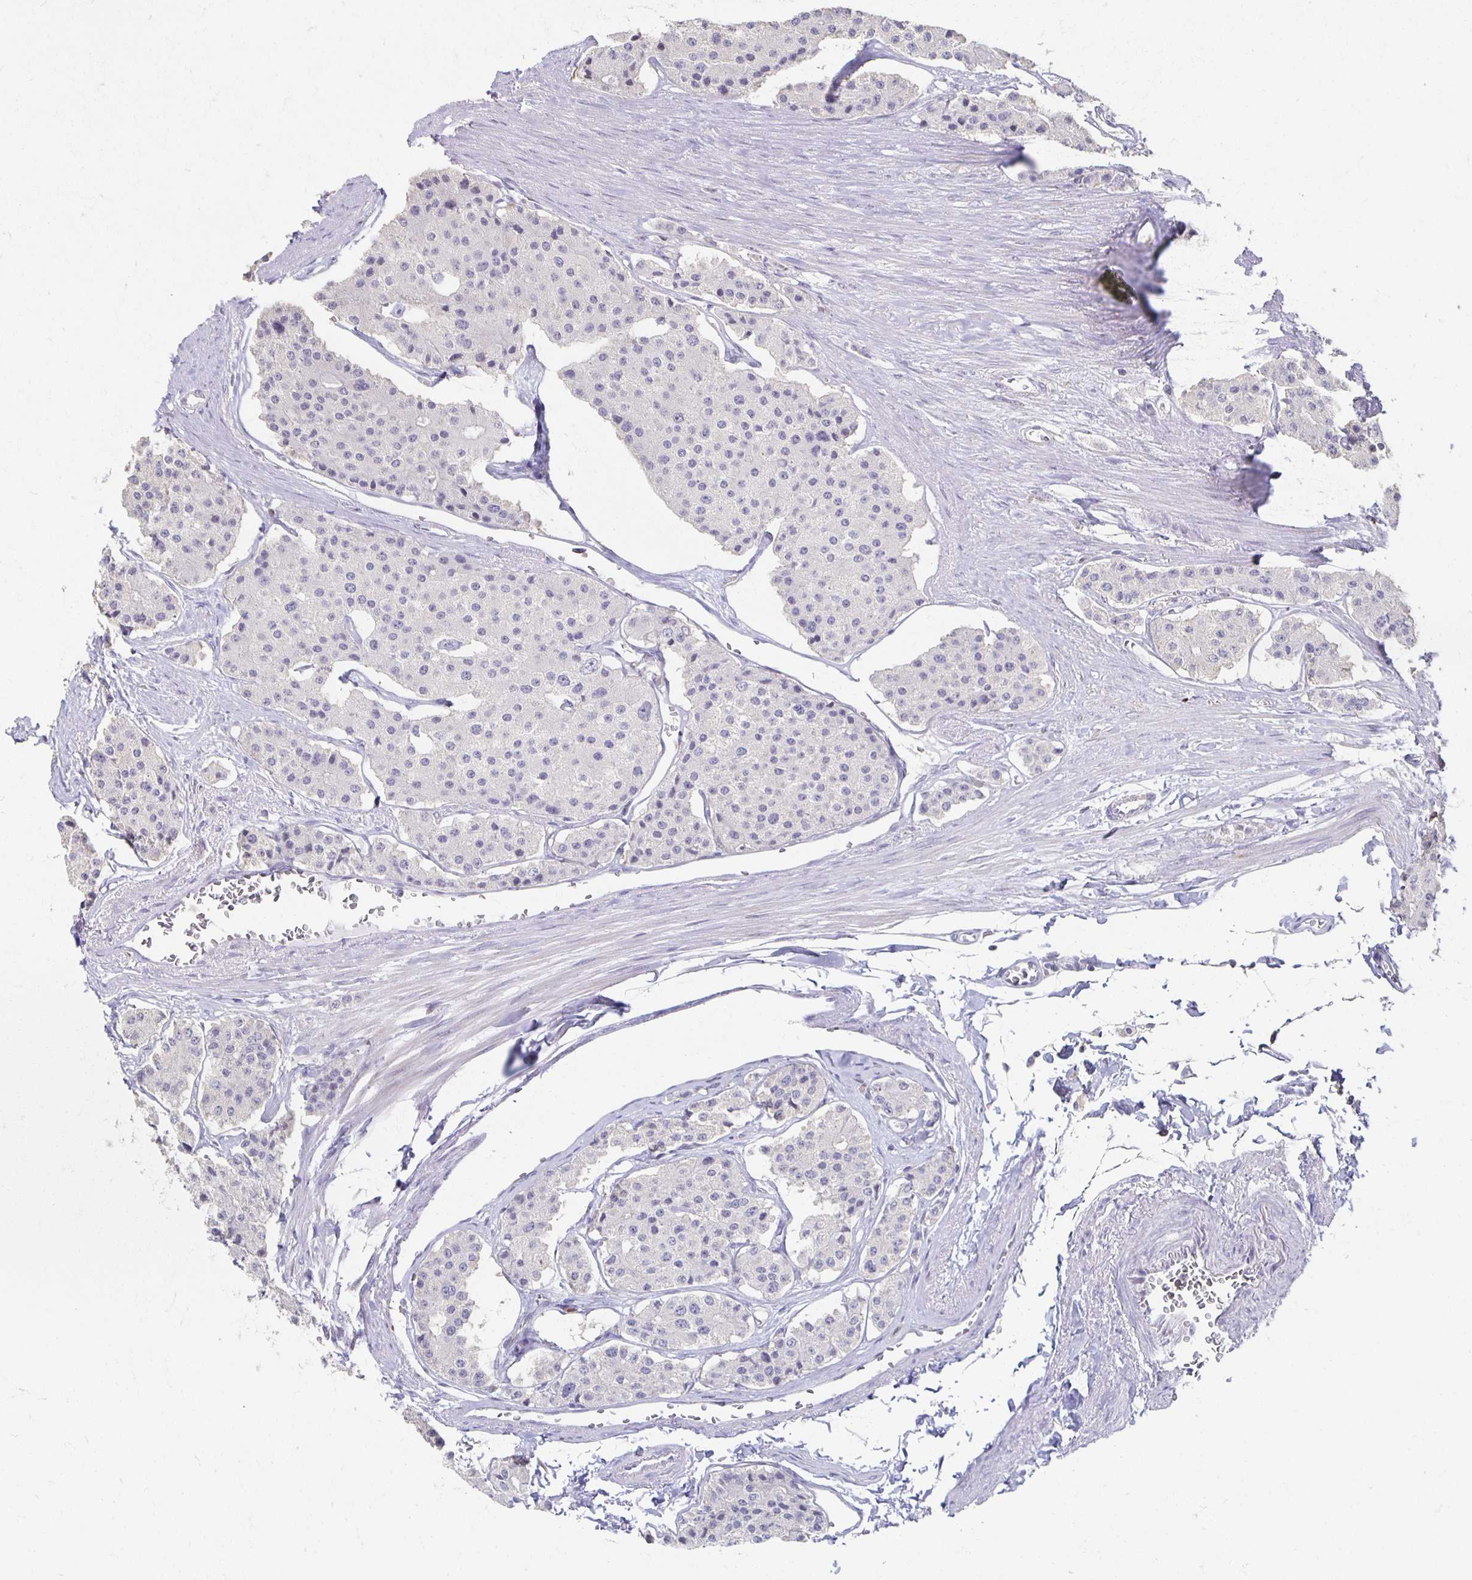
{"staining": {"intensity": "negative", "quantity": "none", "location": "none"}, "tissue": "carcinoid", "cell_type": "Tumor cells", "image_type": "cancer", "snomed": [{"axis": "morphology", "description": "Carcinoid, malignant, NOS"}, {"axis": "topography", "description": "Small intestine"}], "caption": "This is an IHC histopathology image of carcinoid. There is no expression in tumor cells.", "gene": "ZNF692", "patient": {"sex": "female", "age": 65}}